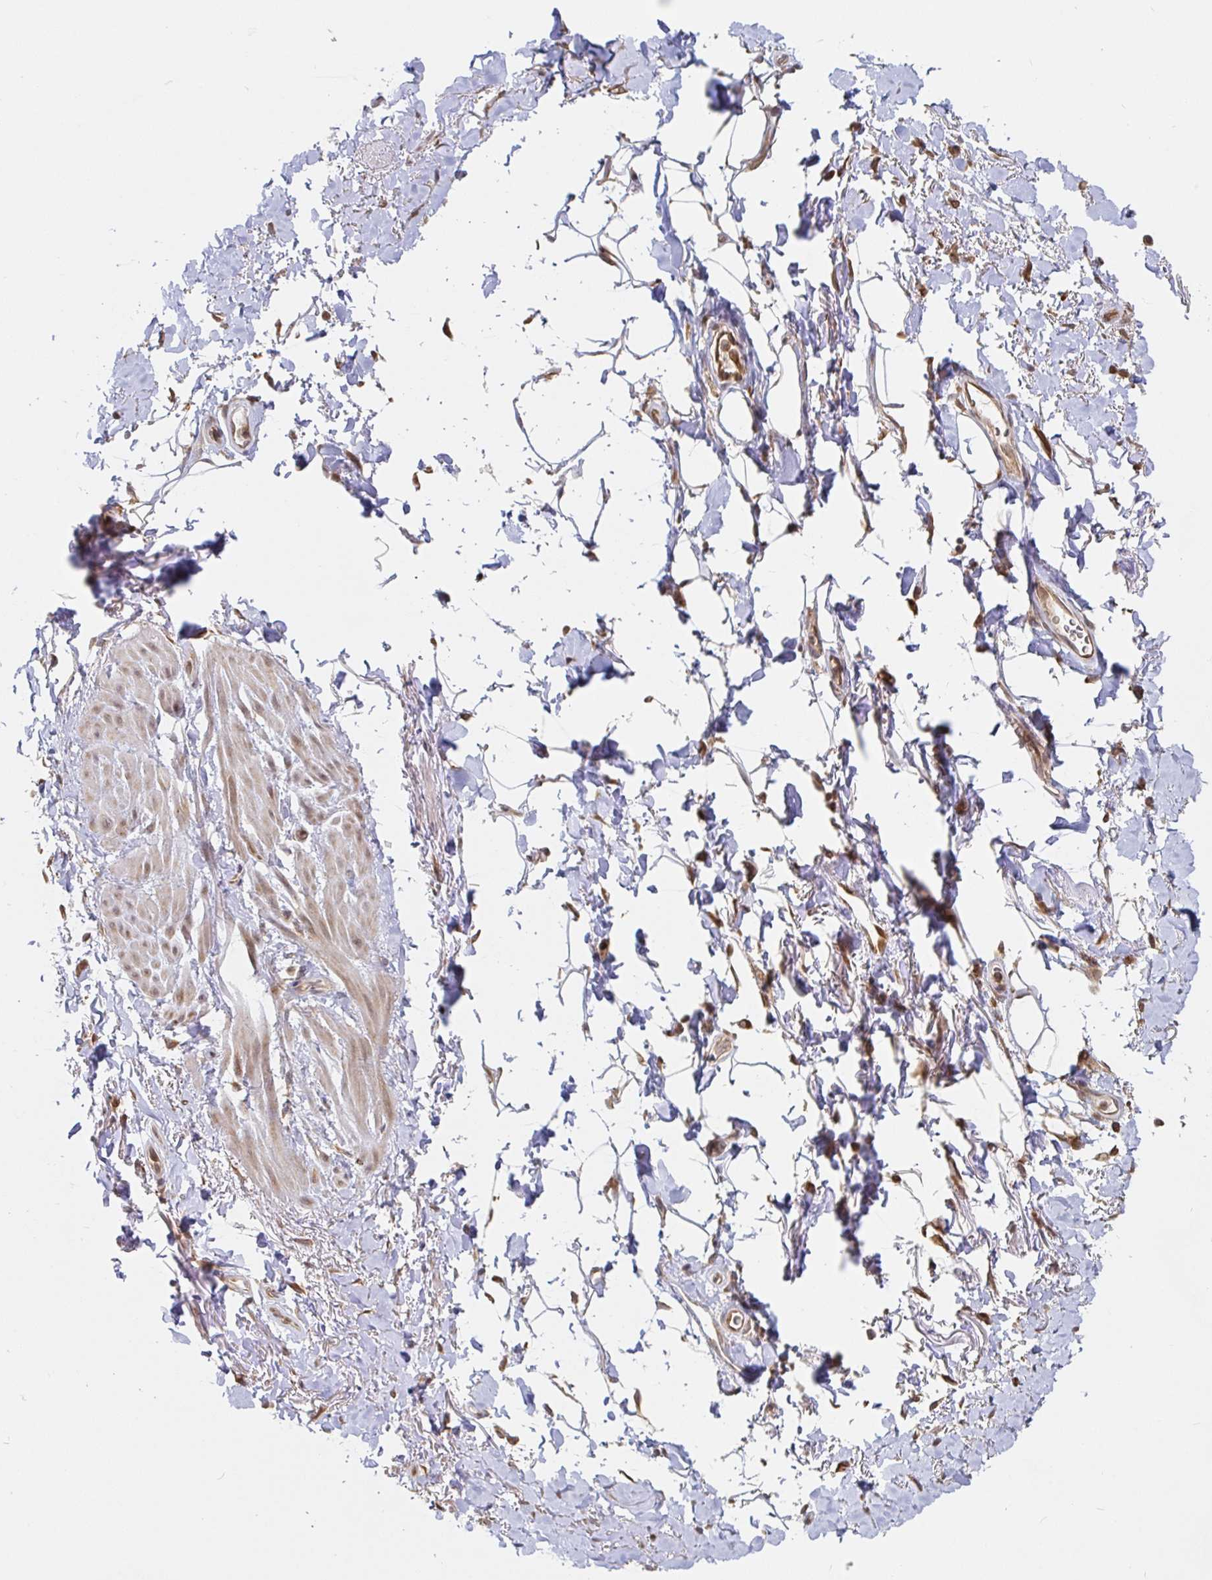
{"staining": {"intensity": "negative", "quantity": "none", "location": "none"}, "tissue": "adipose tissue", "cell_type": "Adipocytes", "image_type": "normal", "snomed": [{"axis": "morphology", "description": "Normal tissue, NOS"}, {"axis": "topography", "description": "Anal"}, {"axis": "topography", "description": "Peripheral nerve tissue"}], "caption": "This is an immunohistochemistry micrograph of normal adipose tissue. There is no positivity in adipocytes.", "gene": "ALG1L2", "patient": {"sex": "male", "age": 53}}